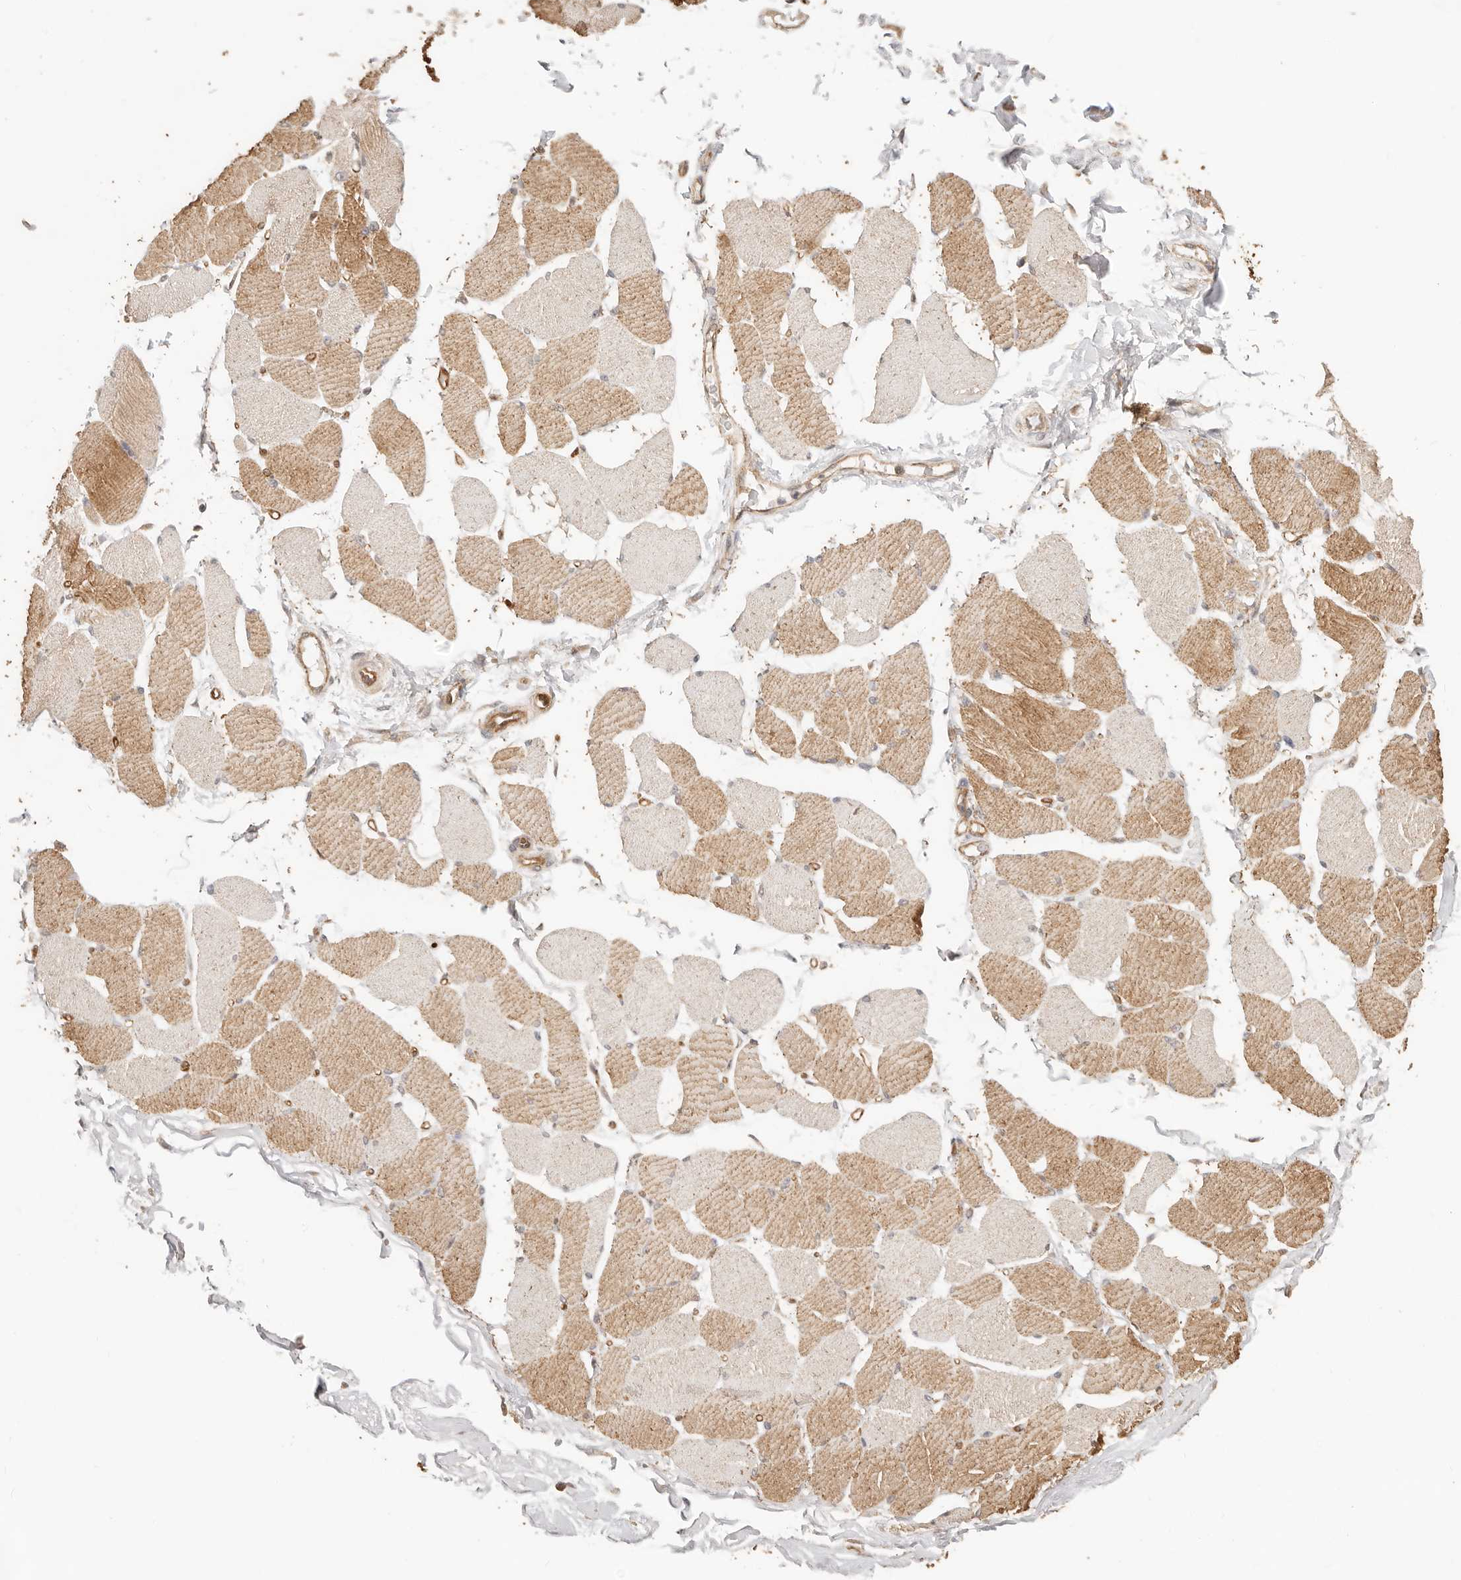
{"staining": {"intensity": "moderate", "quantity": "25%-75%", "location": "cytoplasmic/membranous"}, "tissue": "skeletal muscle", "cell_type": "Myocytes", "image_type": "normal", "snomed": [{"axis": "morphology", "description": "Normal tissue, NOS"}, {"axis": "topography", "description": "Skin"}, {"axis": "topography", "description": "Skeletal muscle"}], "caption": "An immunohistochemistry image of normal tissue is shown. Protein staining in brown shows moderate cytoplasmic/membranous positivity in skeletal muscle within myocytes.", "gene": "AFDN", "patient": {"sex": "male", "age": 83}}